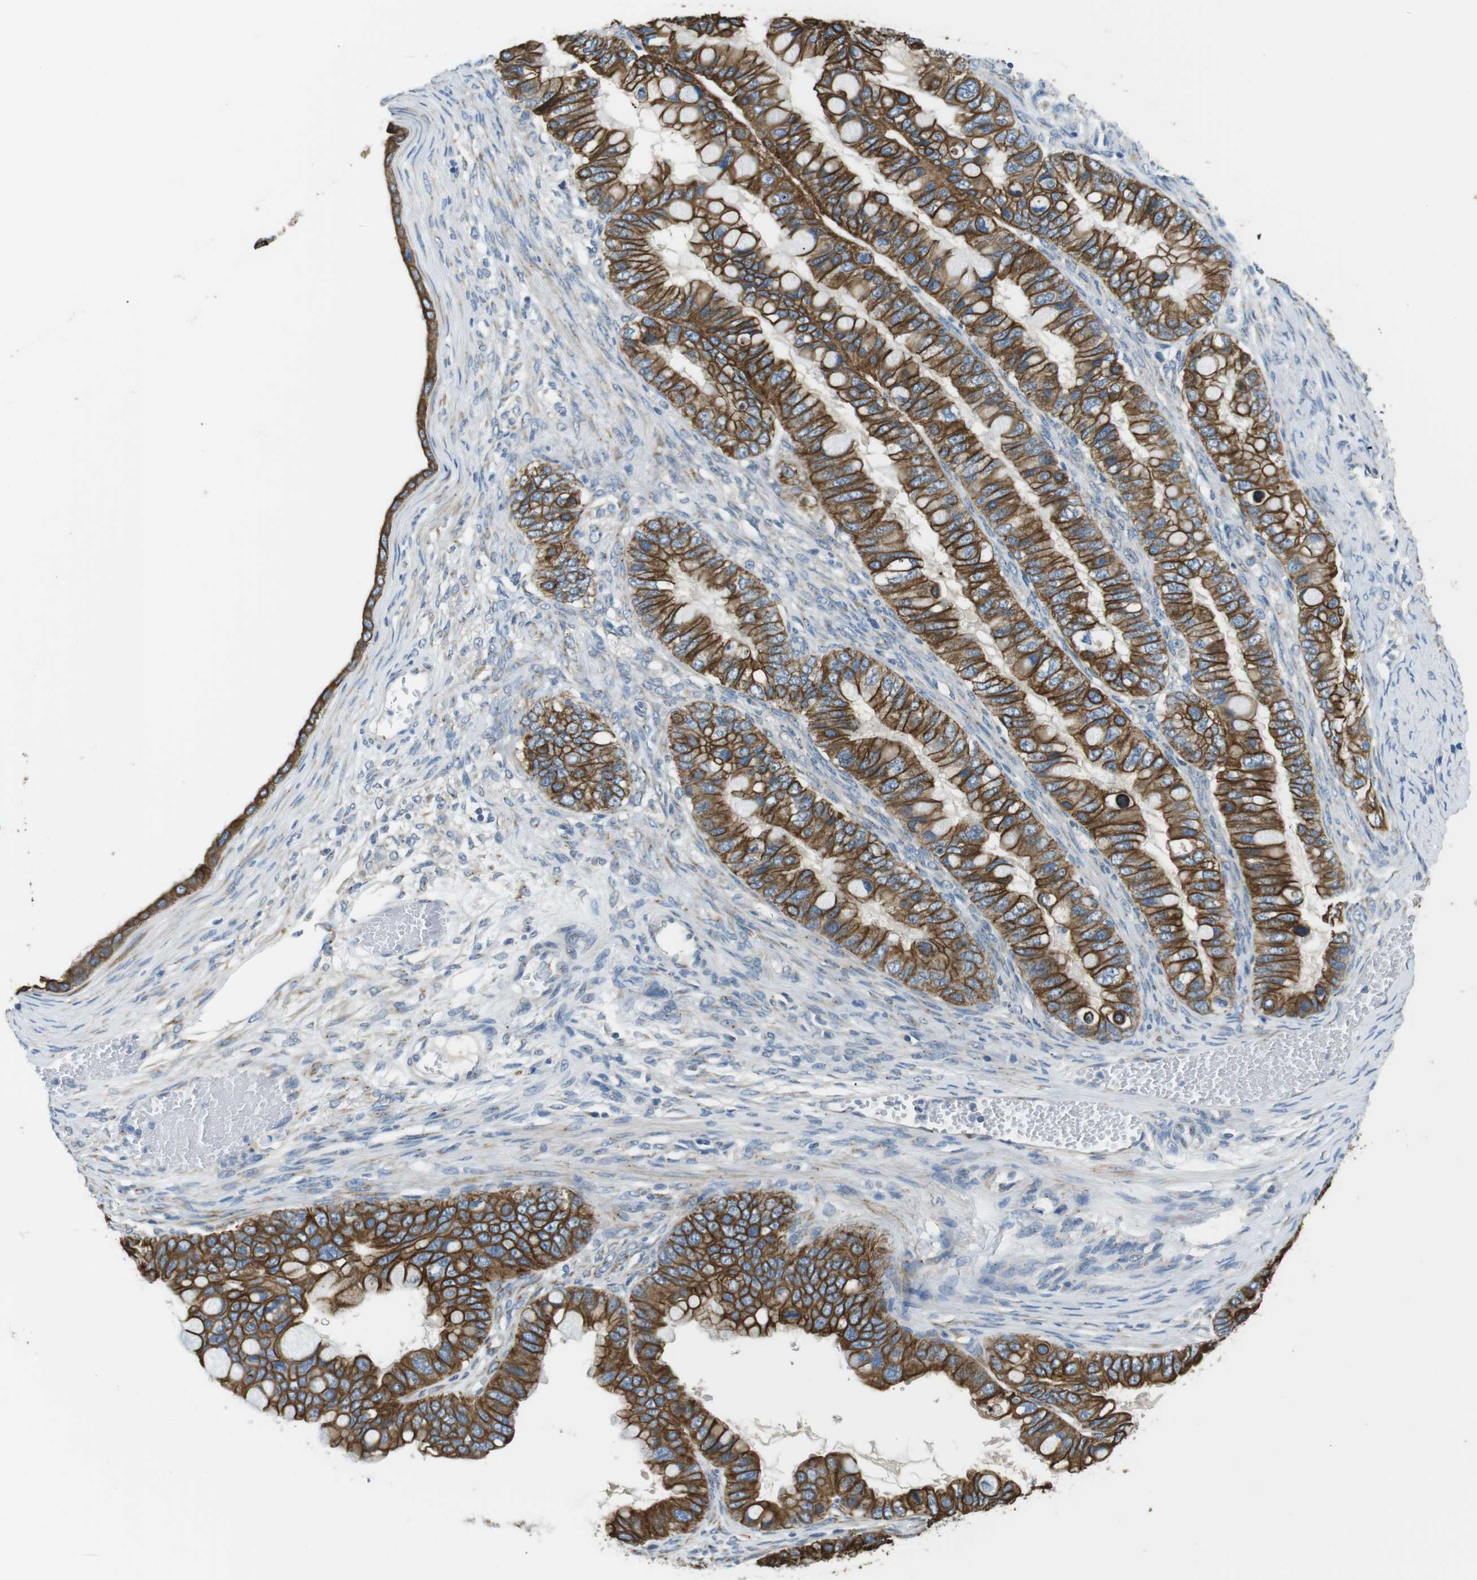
{"staining": {"intensity": "strong", "quantity": ">75%", "location": "cytoplasmic/membranous"}, "tissue": "ovarian cancer", "cell_type": "Tumor cells", "image_type": "cancer", "snomed": [{"axis": "morphology", "description": "Cystadenocarcinoma, mucinous, NOS"}, {"axis": "topography", "description": "Ovary"}], "caption": "Protein staining by immunohistochemistry (IHC) demonstrates strong cytoplasmic/membranous expression in about >75% of tumor cells in ovarian mucinous cystadenocarcinoma.", "gene": "UNC5CL", "patient": {"sex": "female", "age": 80}}